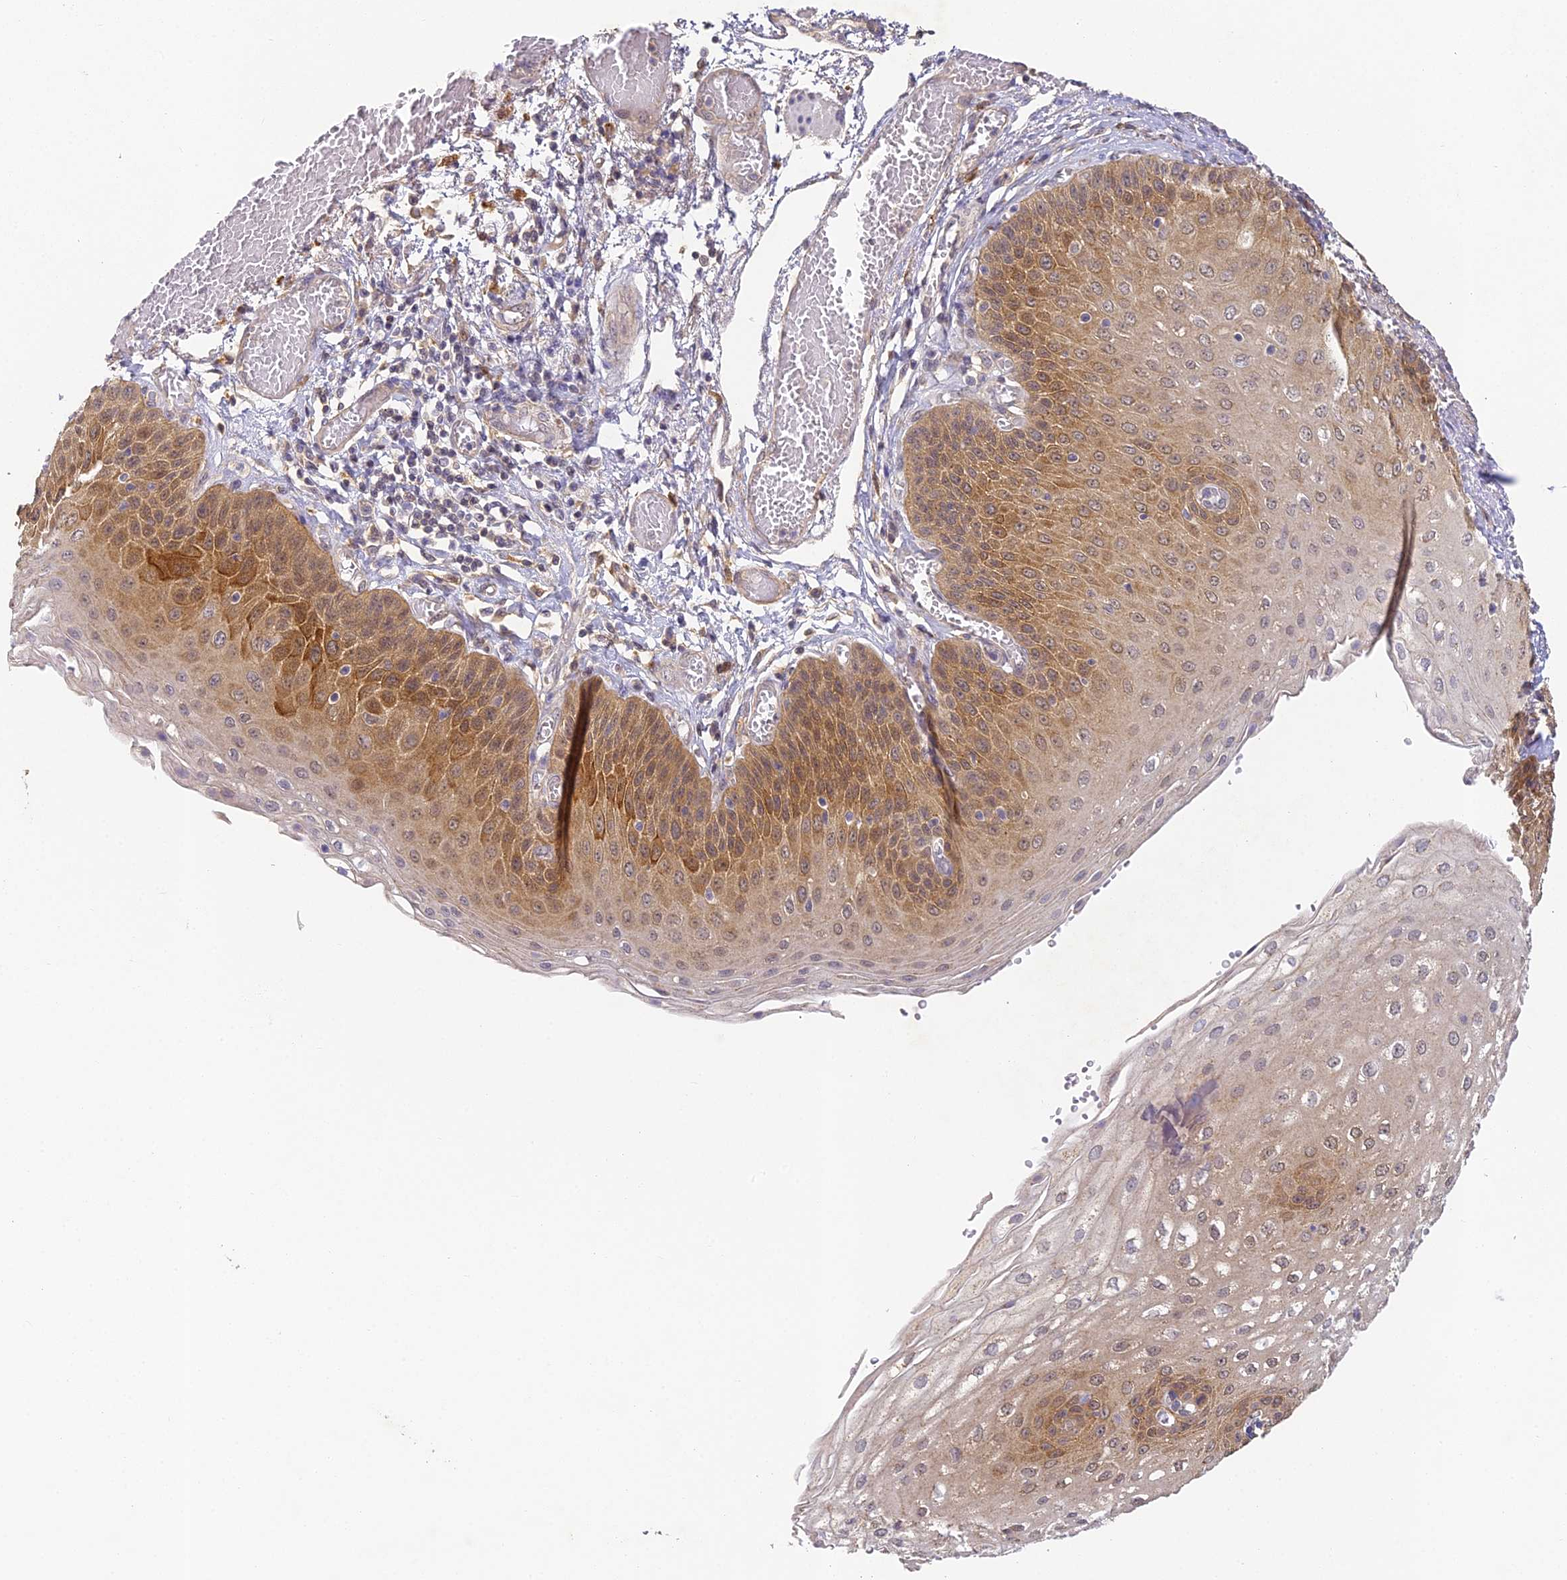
{"staining": {"intensity": "strong", "quantity": "25%-75%", "location": "cytoplasmic/membranous"}, "tissue": "esophagus", "cell_type": "Squamous epithelial cells", "image_type": "normal", "snomed": [{"axis": "morphology", "description": "Normal tissue, NOS"}, {"axis": "topography", "description": "Esophagus"}], "caption": "Protein expression analysis of benign esophagus displays strong cytoplasmic/membranous expression in approximately 25%-75% of squamous epithelial cells. (Brightfield microscopy of DAB IHC at high magnification).", "gene": "YAE1", "patient": {"sex": "male", "age": 81}}